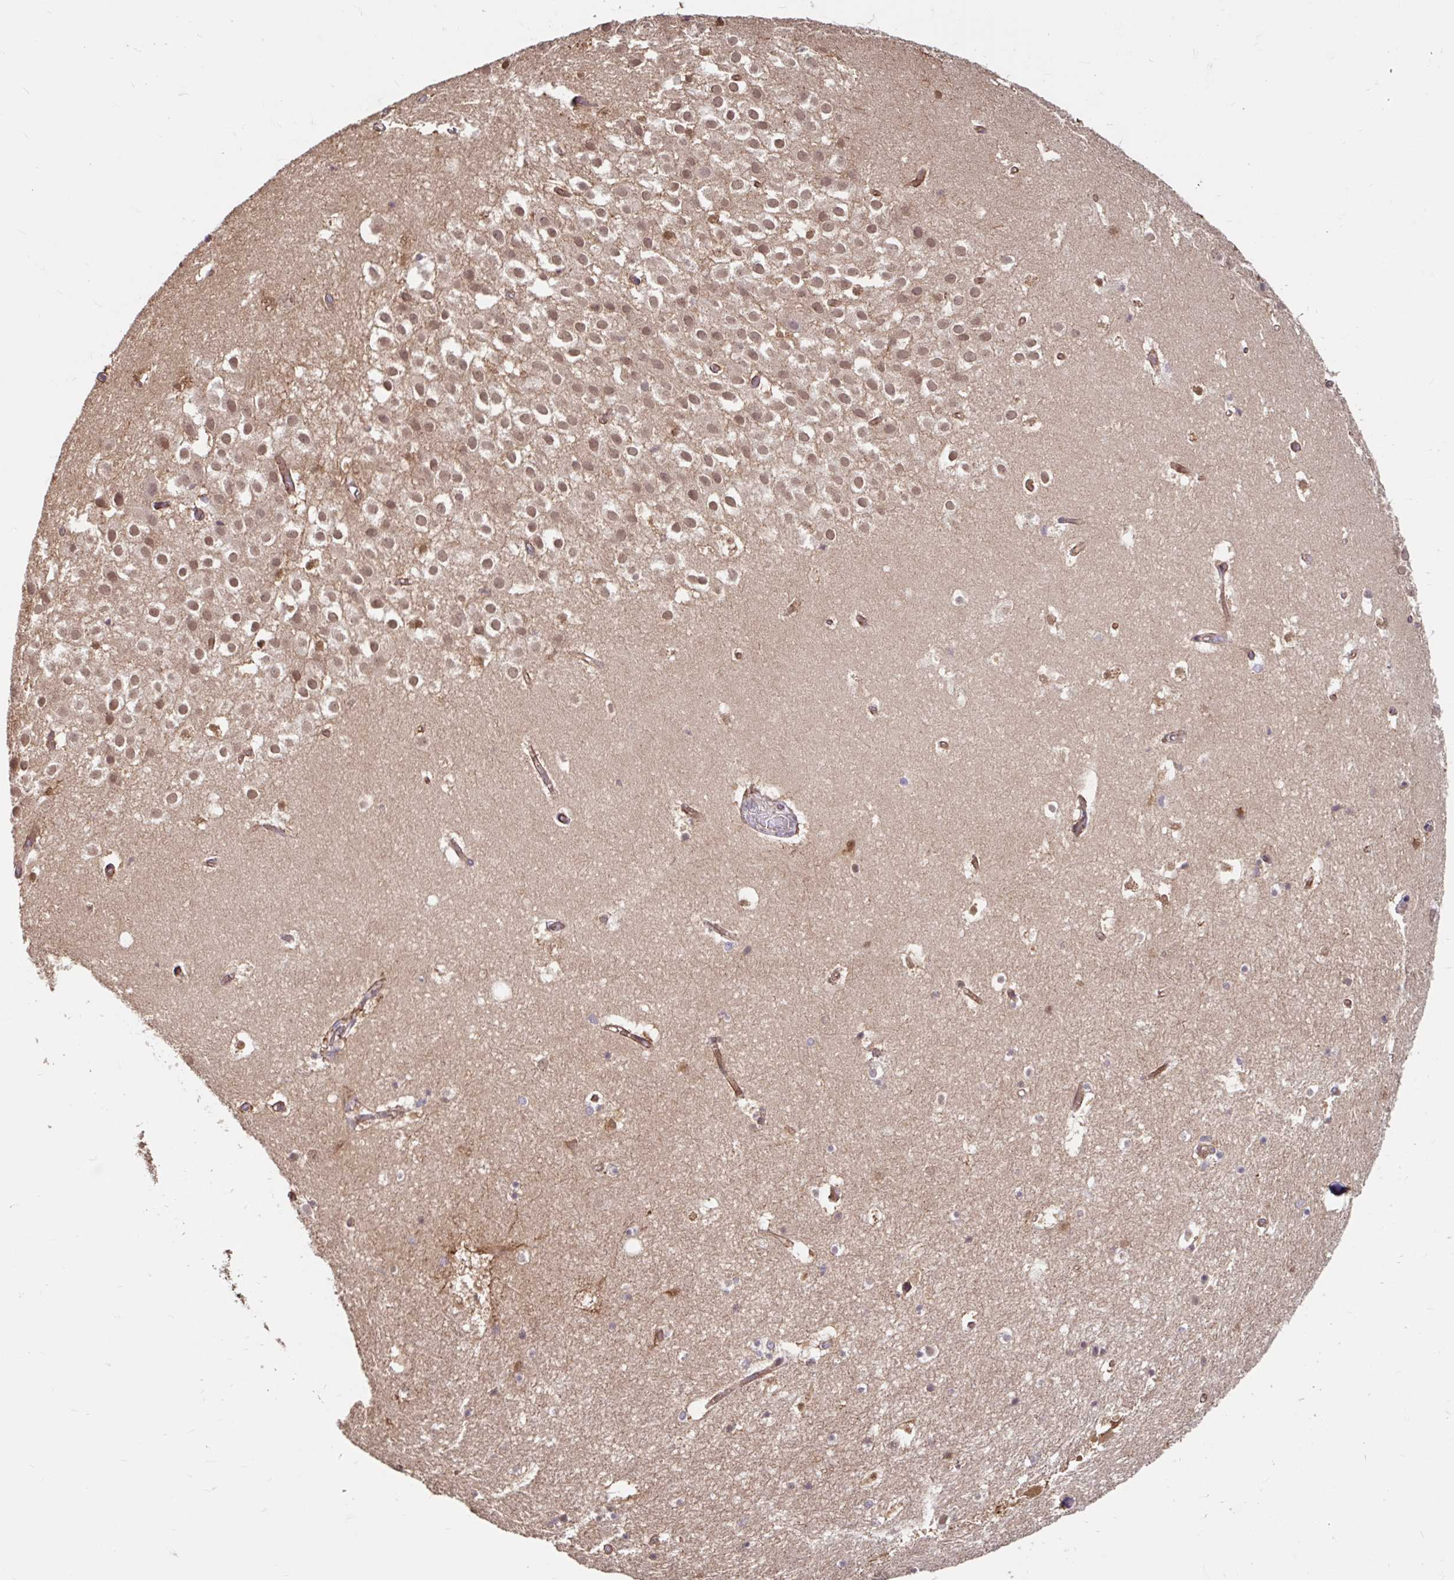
{"staining": {"intensity": "negative", "quantity": "none", "location": "none"}, "tissue": "hippocampus", "cell_type": "Glial cells", "image_type": "normal", "snomed": [{"axis": "morphology", "description": "Normal tissue, NOS"}, {"axis": "topography", "description": "Hippocampus"}], "caption": "Immunohistochemistry (IHC) image of benign hippocampus: hippocampus stained with DAB demonstrates no significant protein positivity in glial cells. The staining was performed using DAB (3,3'-diaminobenzidine) to visualize the protein expression in brown, while the nuclei were stained in blue with hematoxylin (Magnification: 20x).", "gene": "STYXL1", "patient": {"sex": "female", "age": 52}}